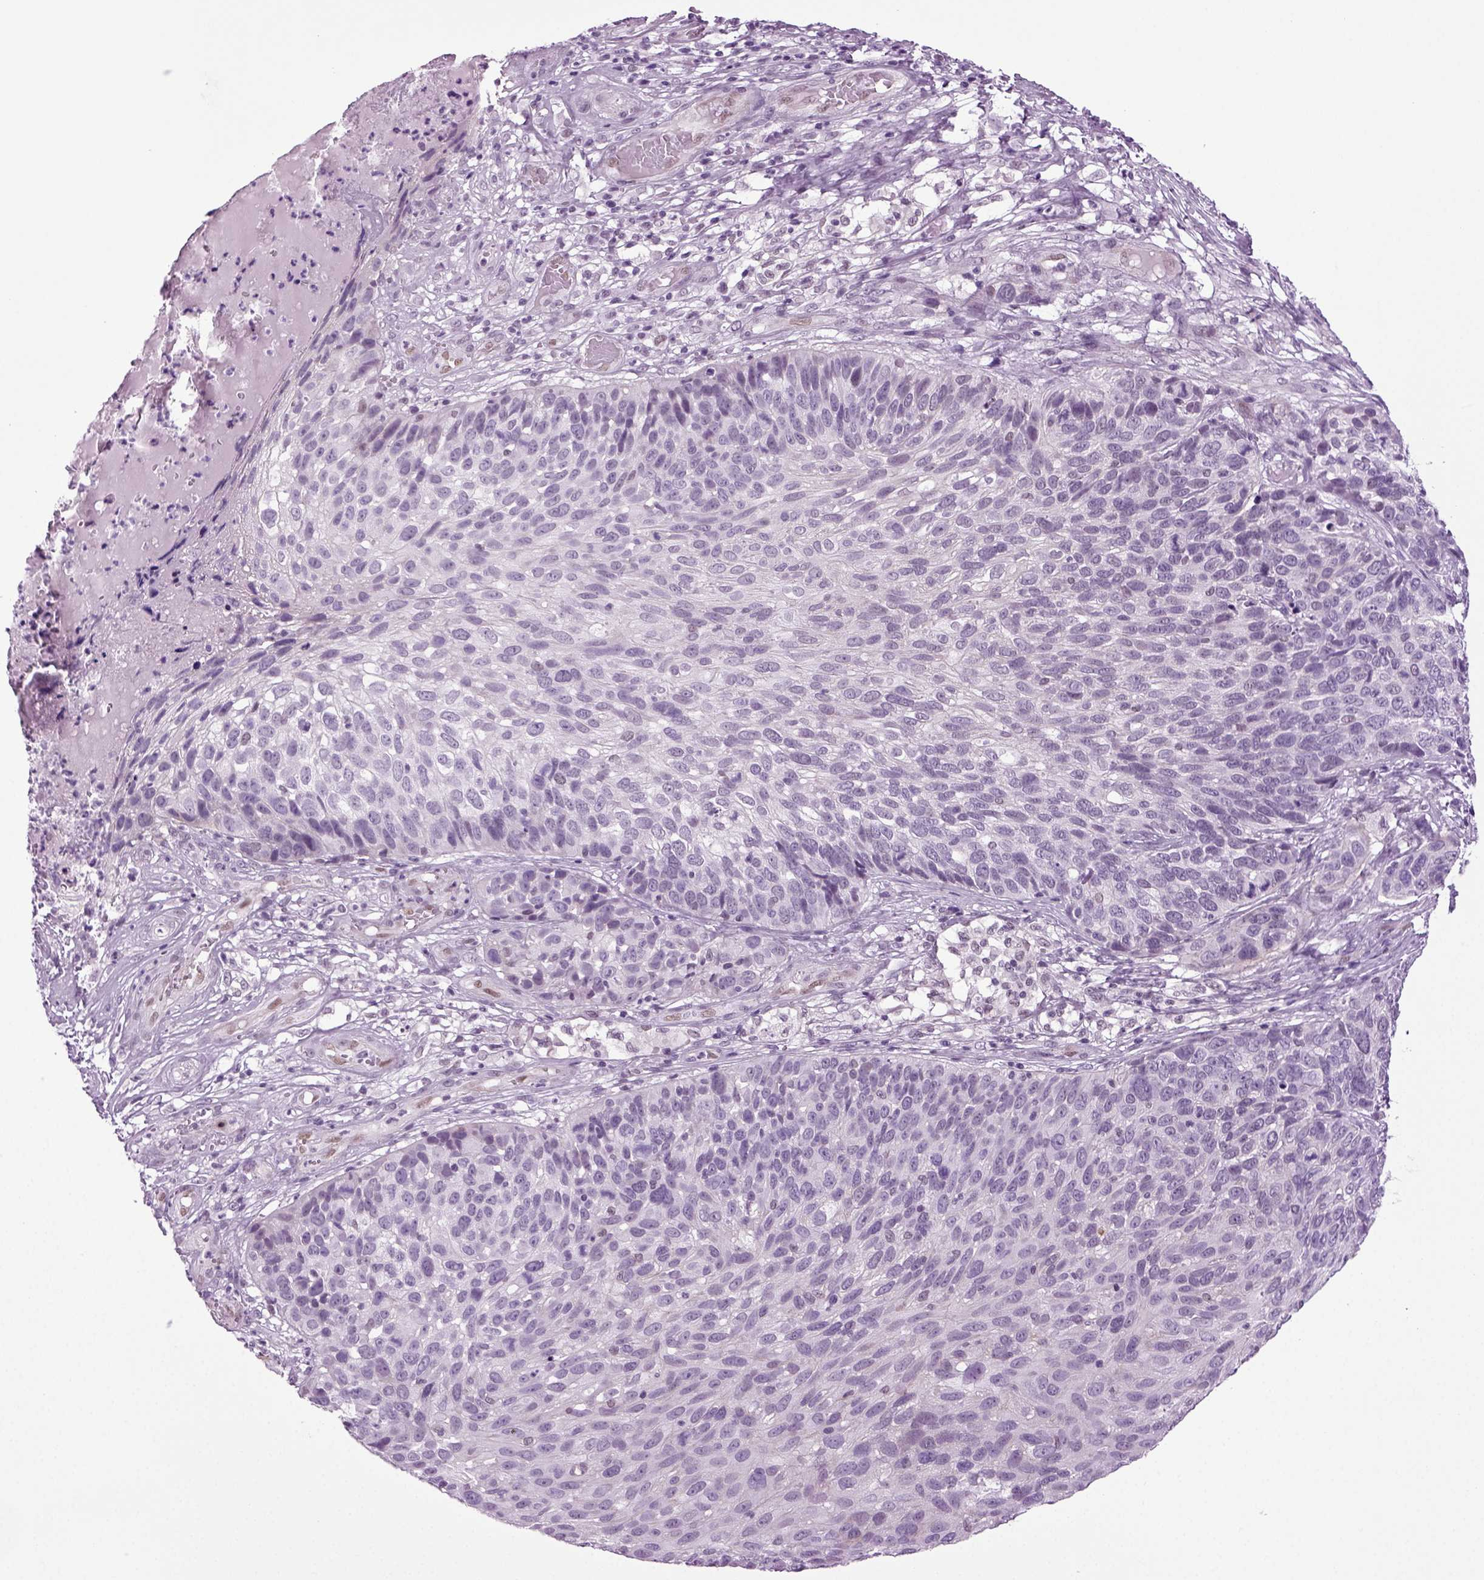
{"staining": {"intensity": "negative", "quantity": "none", "location": "none"}, "tissue": "skin cancer", "cell_type": "Tumor cells", "image_type": "cancer", "snomed": [{"axis": "morphology", "description": "Squamous cell carcinoma, NOS"}, {"axis": "topography", "description": "Skin"}], "caption": "There is no significant staining in tumor cells of skin cancer.", "gene": "RFX3", "patient": {"sex": "male", "age": 92}}